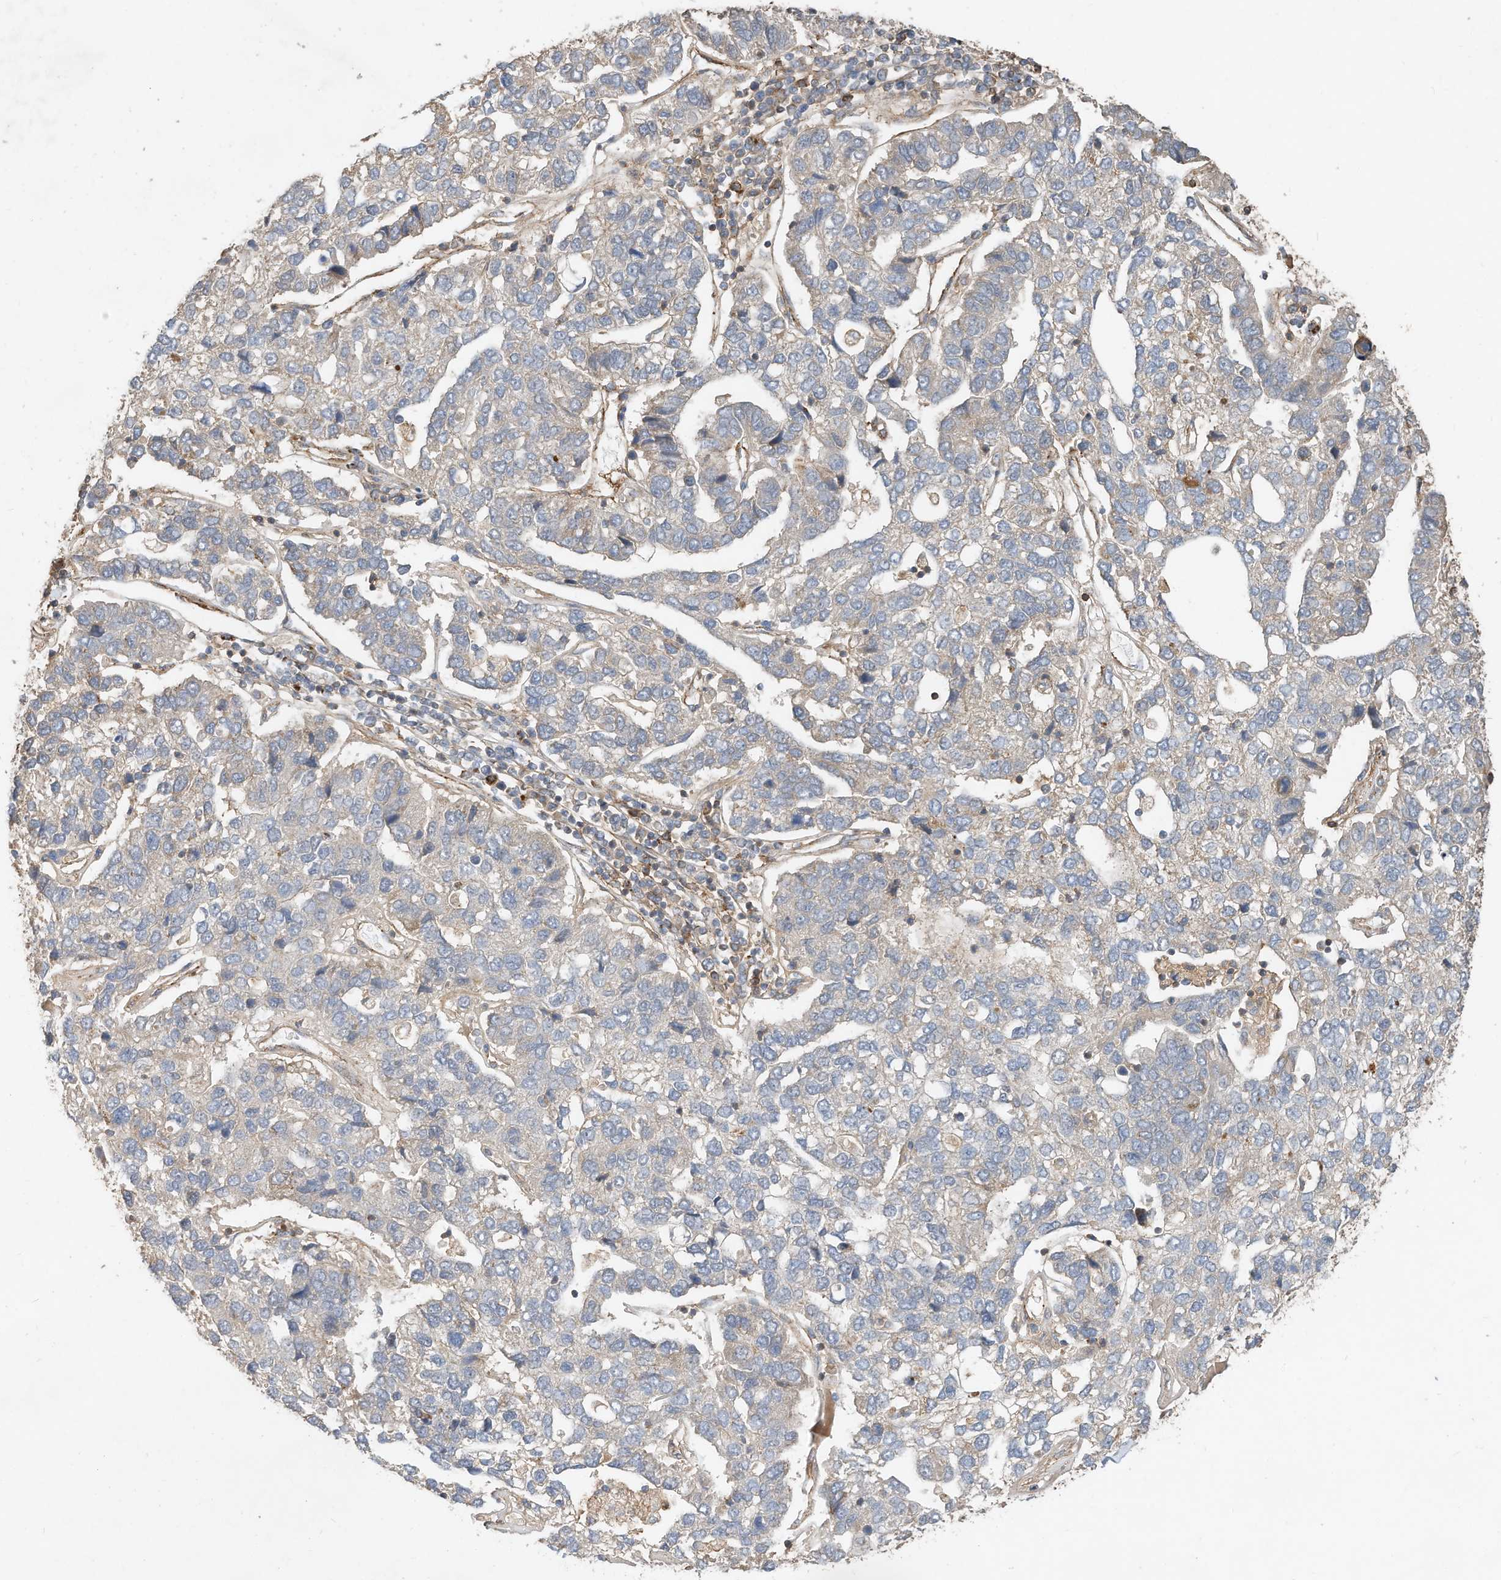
{"staining": {"intensity": "negative", "quantity": "none", "location": "none"}, "tissue": "pancreatic cancer", "cell_type": "Tumor cells", "image_type": "cancer", "snomed": [{"axis": "morphology", "description": "Adenocarcinoma, NOS"}, {"axis": "topography", "description": "Pancreas"}], "caption": "This image is of pancreatic adenocarcinoma stained with immunohistochemistry to label a protein in brown with the nuclei are counter-stained blue. There is no expression in tumor cells.", "gene": "CPAMD8", "patient": {"sex": "female", "age": 61}}